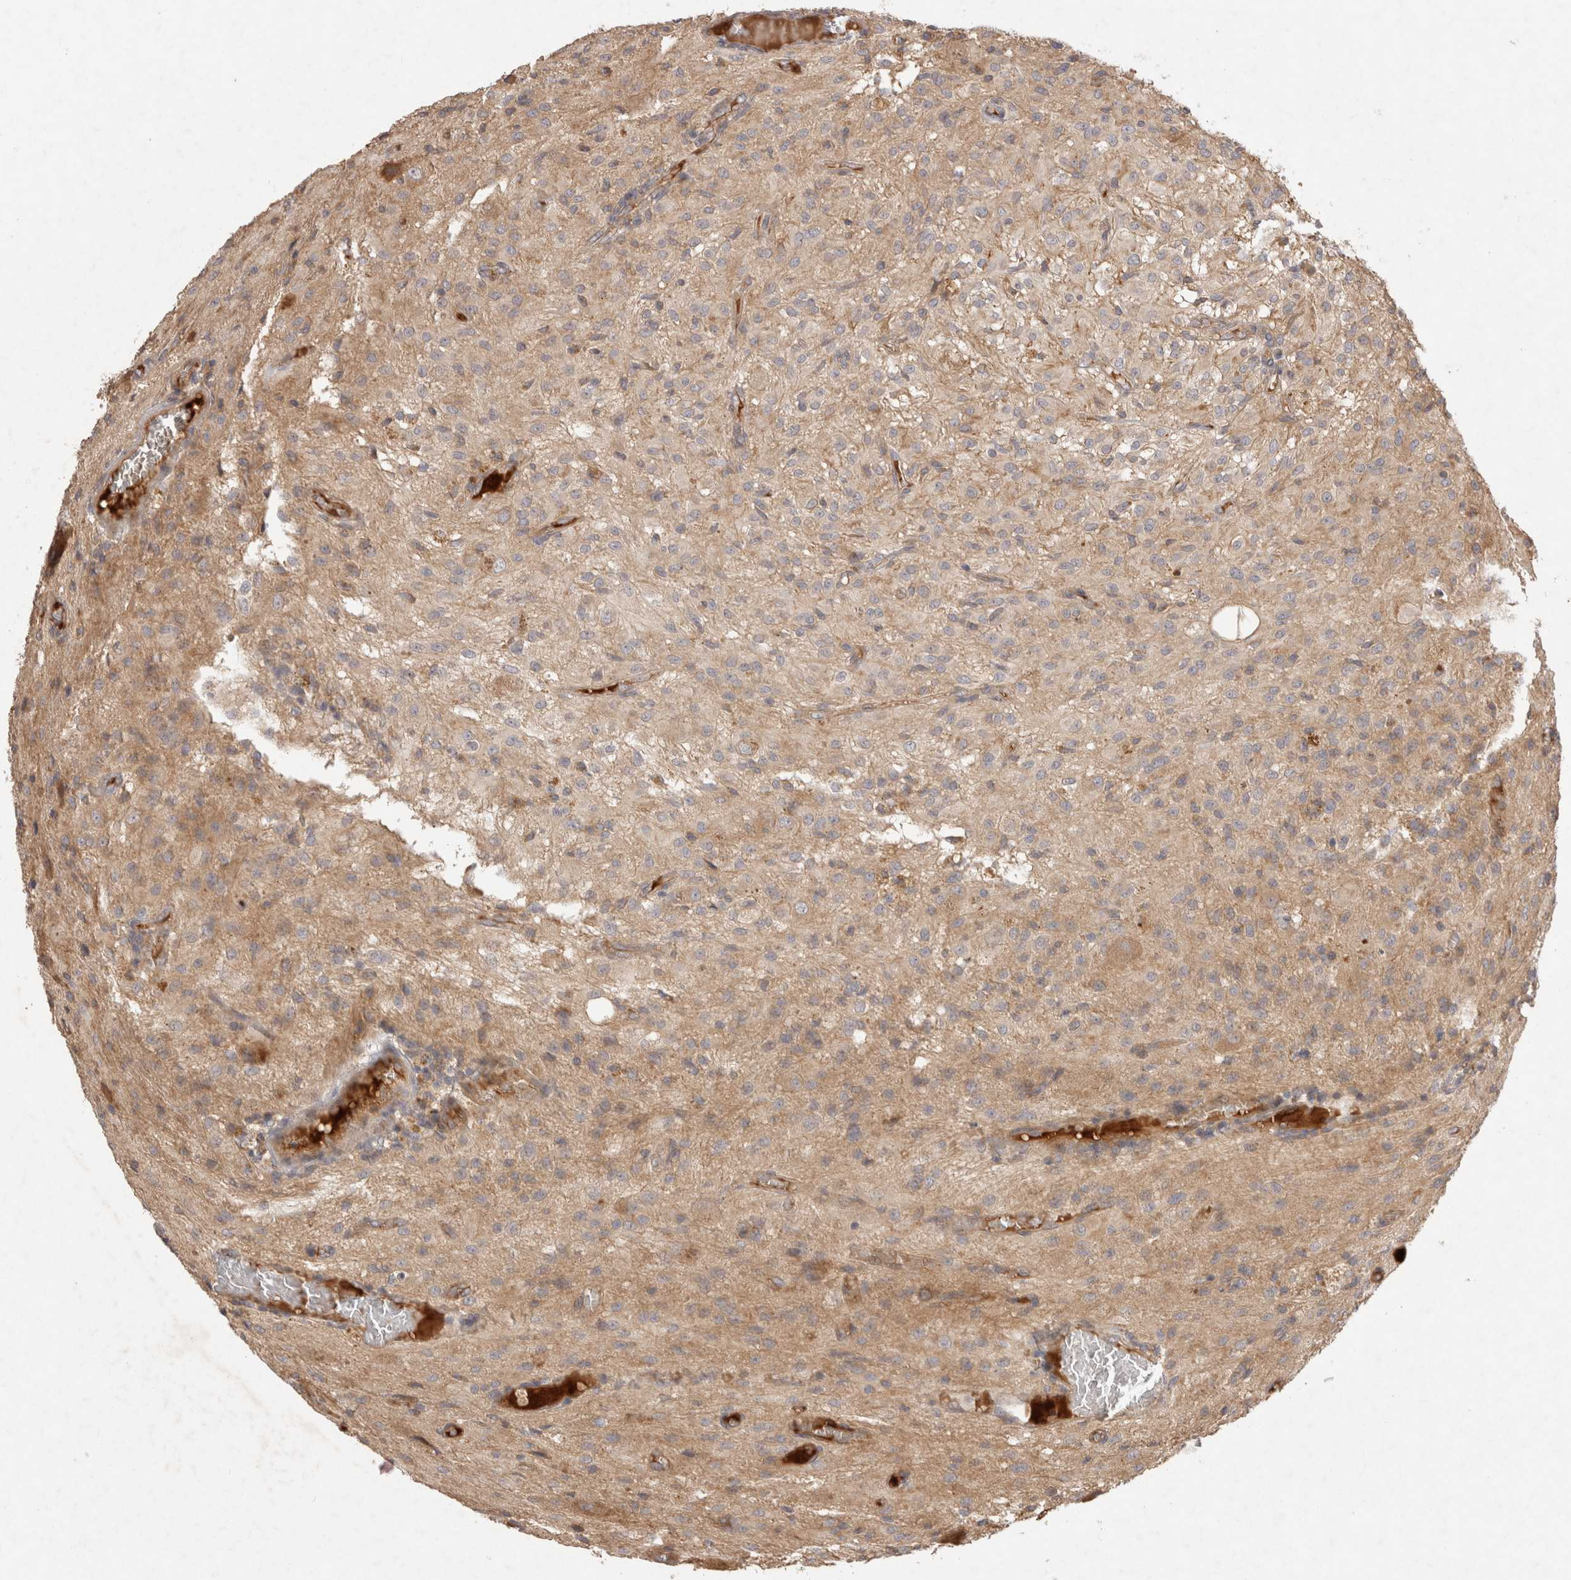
{"staining": {"intensity": "weak", "quantity": ">75%", "location": "cytoplasmic/membranous"}, "tissue": "glioma", "cell_type": "Tumor cells", "image_type": "cancer", "snomed": [{"axis": "morphology", "description": "Glioma, malignant, High grade"}, {"axis": "topography", "description": "Brain"}], "caption": "Brown immunohistochemical staining in human glioma reveals weak cytoplasmic/membranous expression in approximately >75% of tumor cells.", "gene": "PPP1R42", "patient": {"sex": "female", "age": 59}}